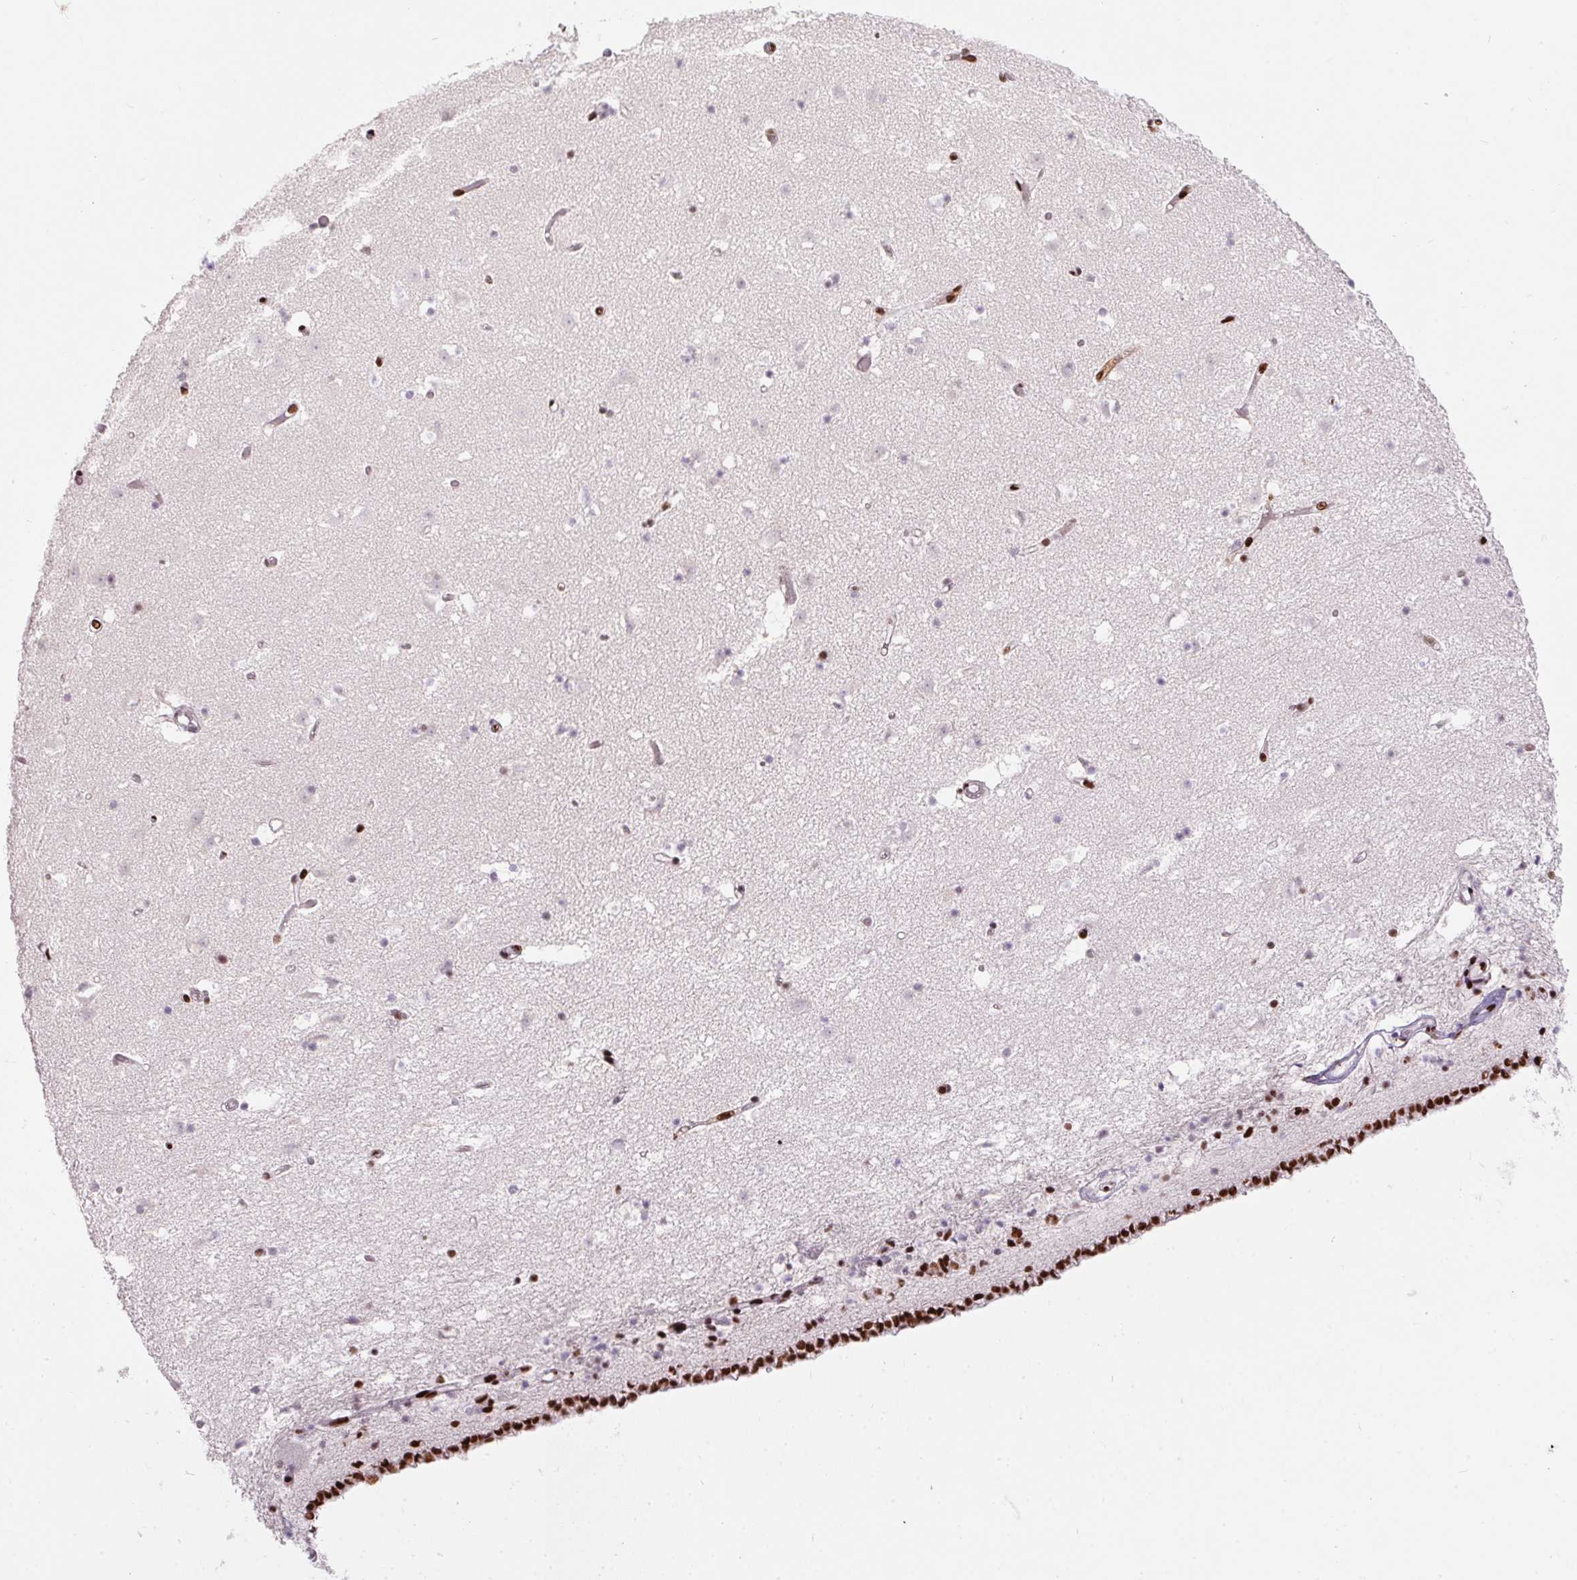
{"staining": {"intensity": "strong", "quantity": "25%-75%", "location": "nuclear"}, "tissue": "caudate", "cell_type": "Glial cells", "image_type": "normal", "snomed": [{"axis": "morphology", "description": "Normal tissue, NOS"}, {"axis": "topography", "description": "Lateral ventricle wall"}], "caption": "Protein analysis of normal caudate exhibits strong nuclear expression in approximately 25%-75% of glial cells.", "gene": "PAGE3", "patient": {"sex": "female", "age": 42}}